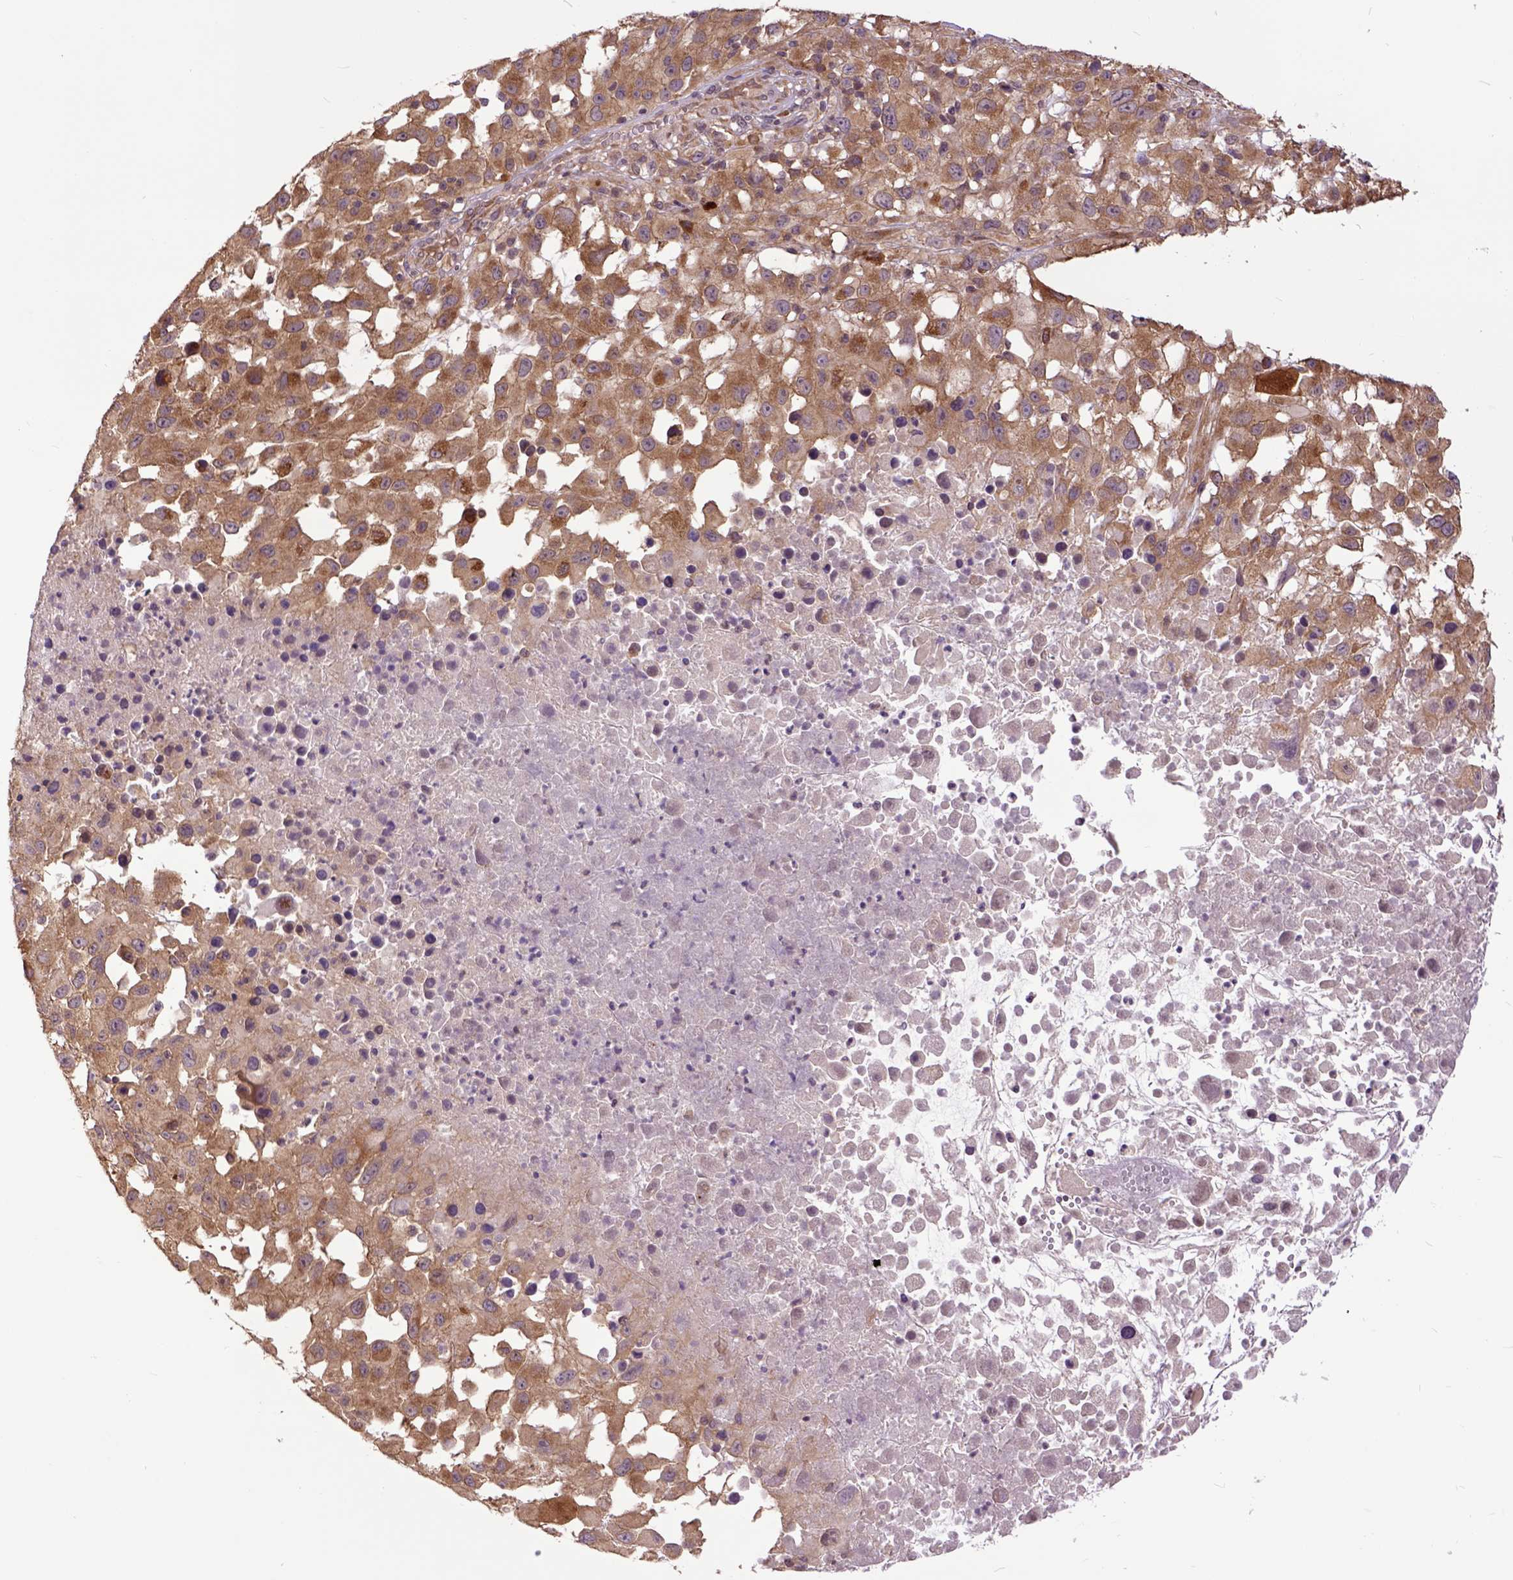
{"staining": {"intensity": "moderate", "quantity": ">75%", "location": "cytoplasmic/membranous"}, "tissue": "melanoma", "cell_type": "Tumor cells", "image_type": "cancer", "snomed": [{"axis": "morphology", "description": "Malignant melanoma, Metastatic site"}, {"axis": "topography", "description": "Soft tissue"}], "caption": "Immunohistochemical staining of malignant melanoma (metastatic site) reveals medium levels of moderate cytoplasmic/membranous expression in approximately >75% of tumor cells.", "gene": "ARL1", "patient": {"sex": "male", "age": 50}}